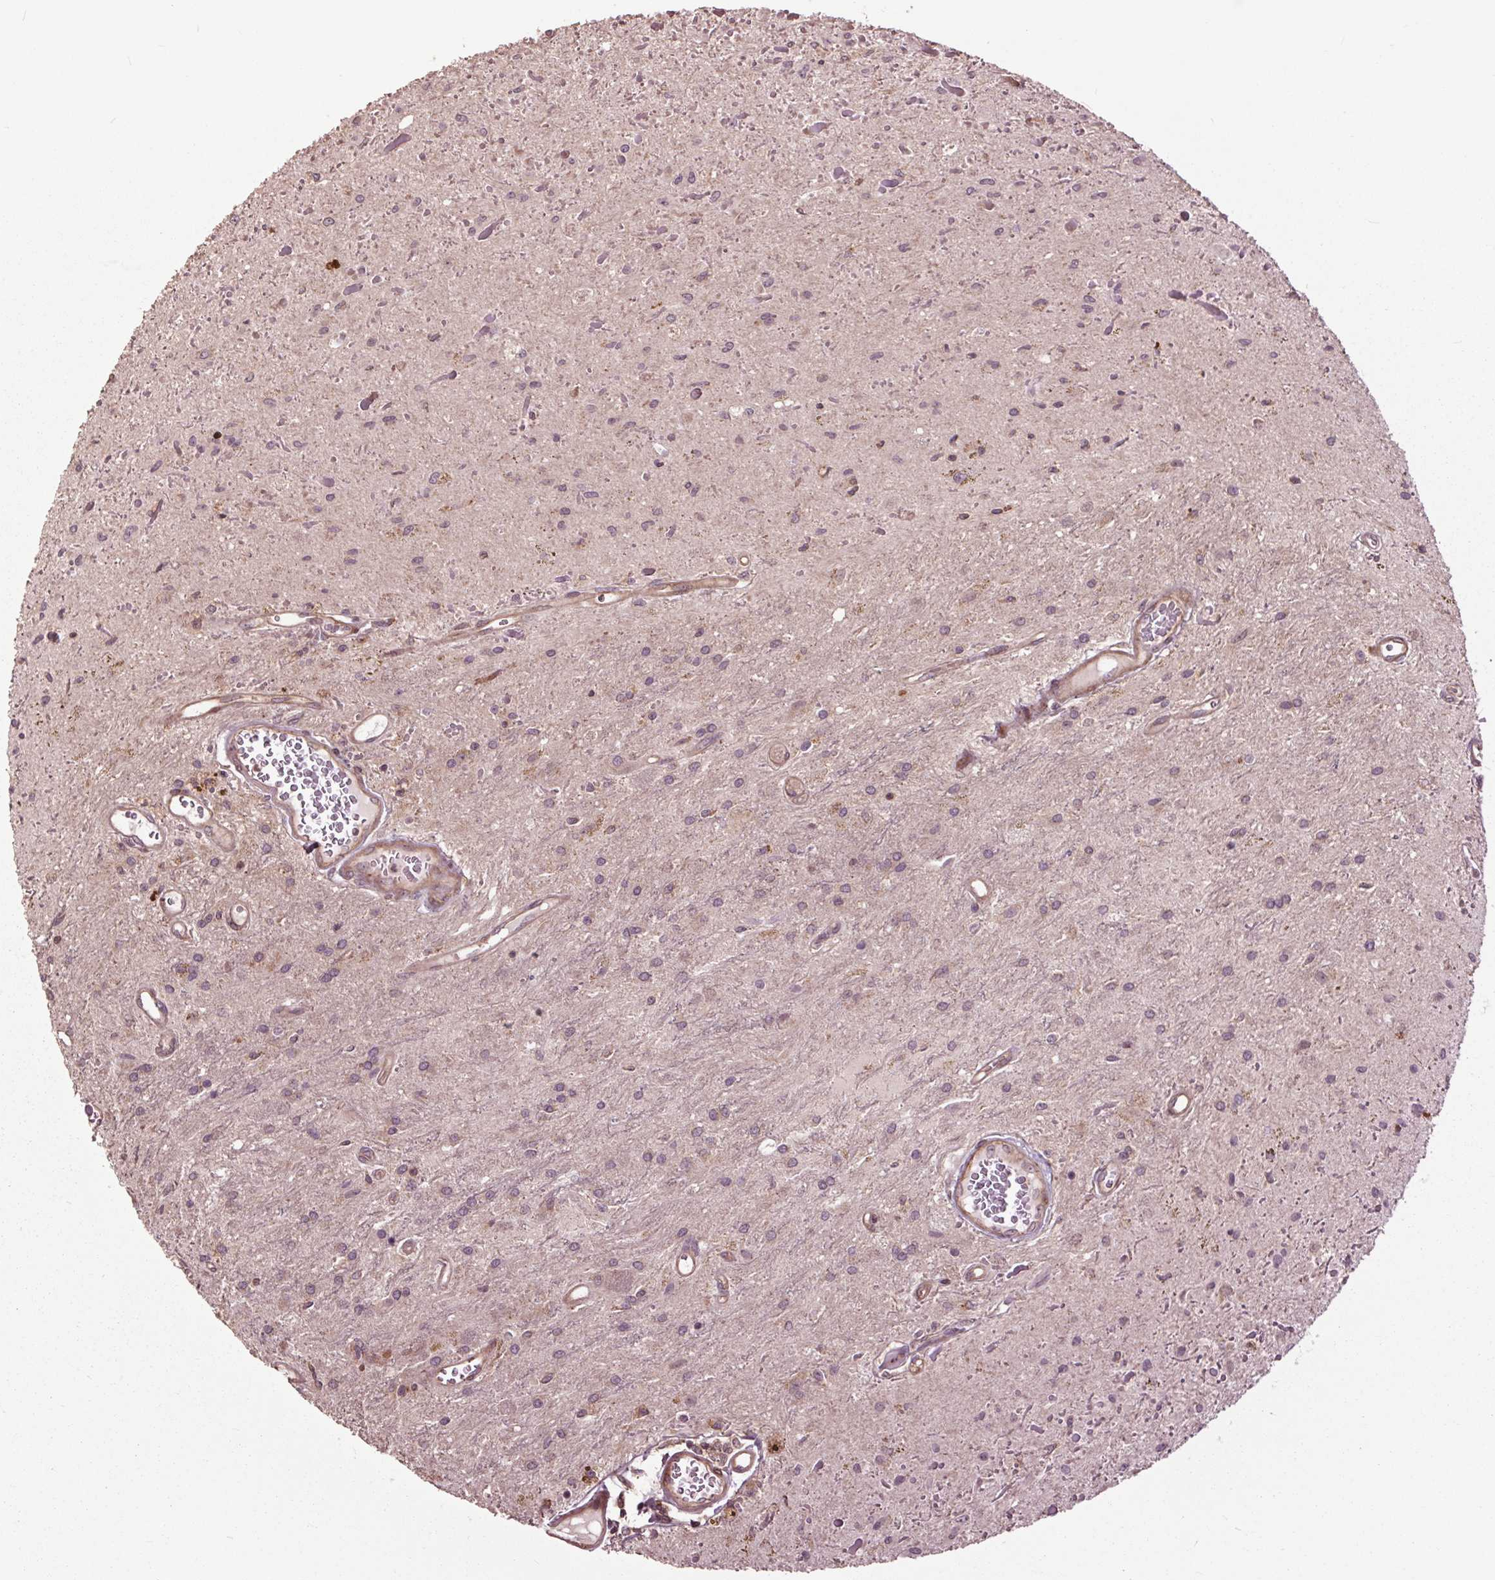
{"staining": {"intensity": "negative", "quantity": "none", "location": "none"}, "tissue": "glioma", "cell_type": "Tumor cells", "image_type": "cancer", "snomed": [{"axis": "morphology", "description": "Glioma, malignant, Low grade"}, {"axis": "topography", "description": "Cerebellum"}], "caption": "Immunohistochemical staining of malignant glioma (low-grade) displays no significant positivity in tumor cells.", "gene": "CEP95", "patient": {"sex": "female", "age": 14}}